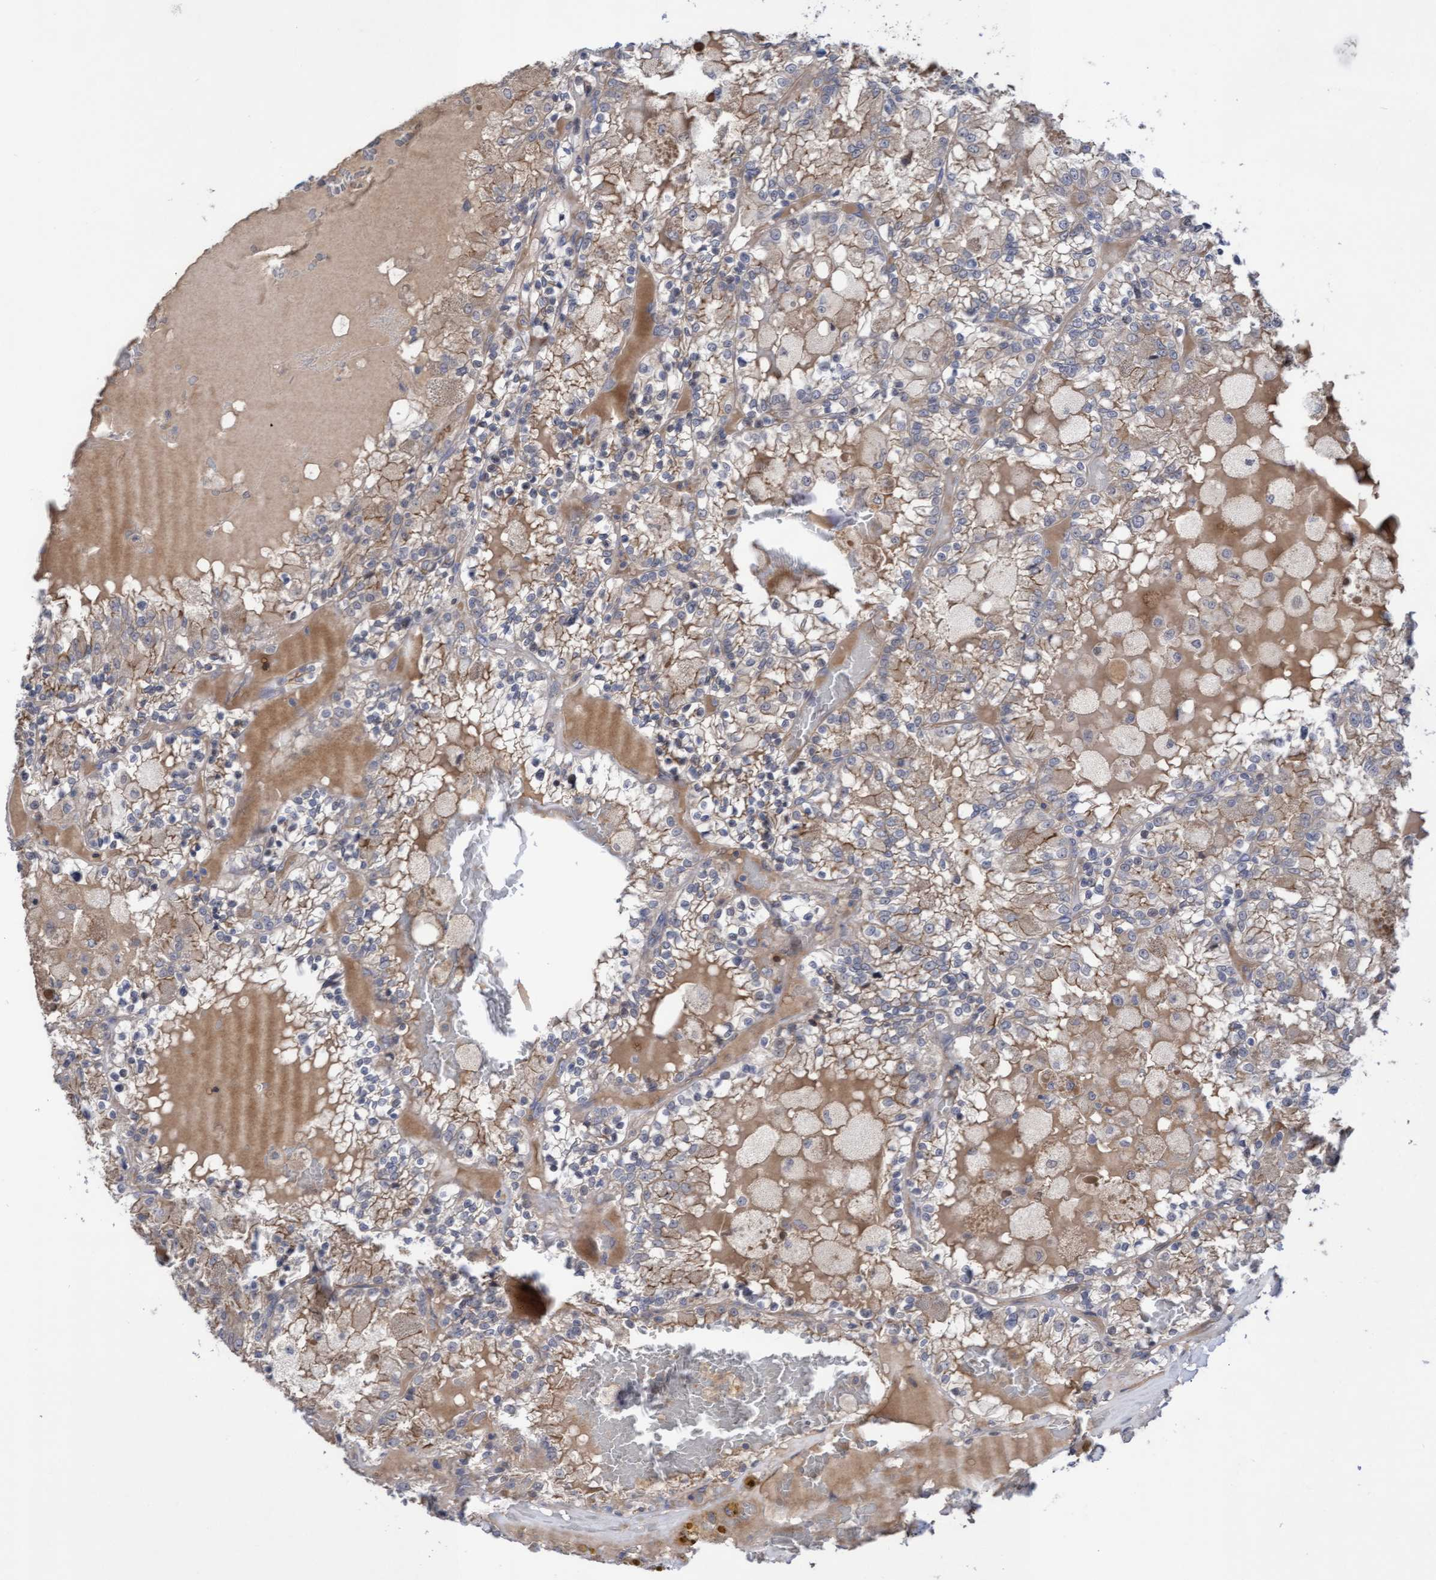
{"staining": {"intensity": "weak", "quantity": "25%-75%", "location": "cytoplasmic/membranous"}, "tissue": "renal cancer", "cell_type": "Tumor cells", "image_type": "cancer", "snomed": [{"axis": "morphology", "description": "Adenocarcinoma, NOS"}, {"axis": "topography", "description": "Kidney"}], "caption": "A low amount of weak cytoplasmic/membranous staining is seen in approximately 25%-75% of tumor cells in renal cancer tissue.", "gene": "COBL", "patient": {"sex": "female", "age": 56}}